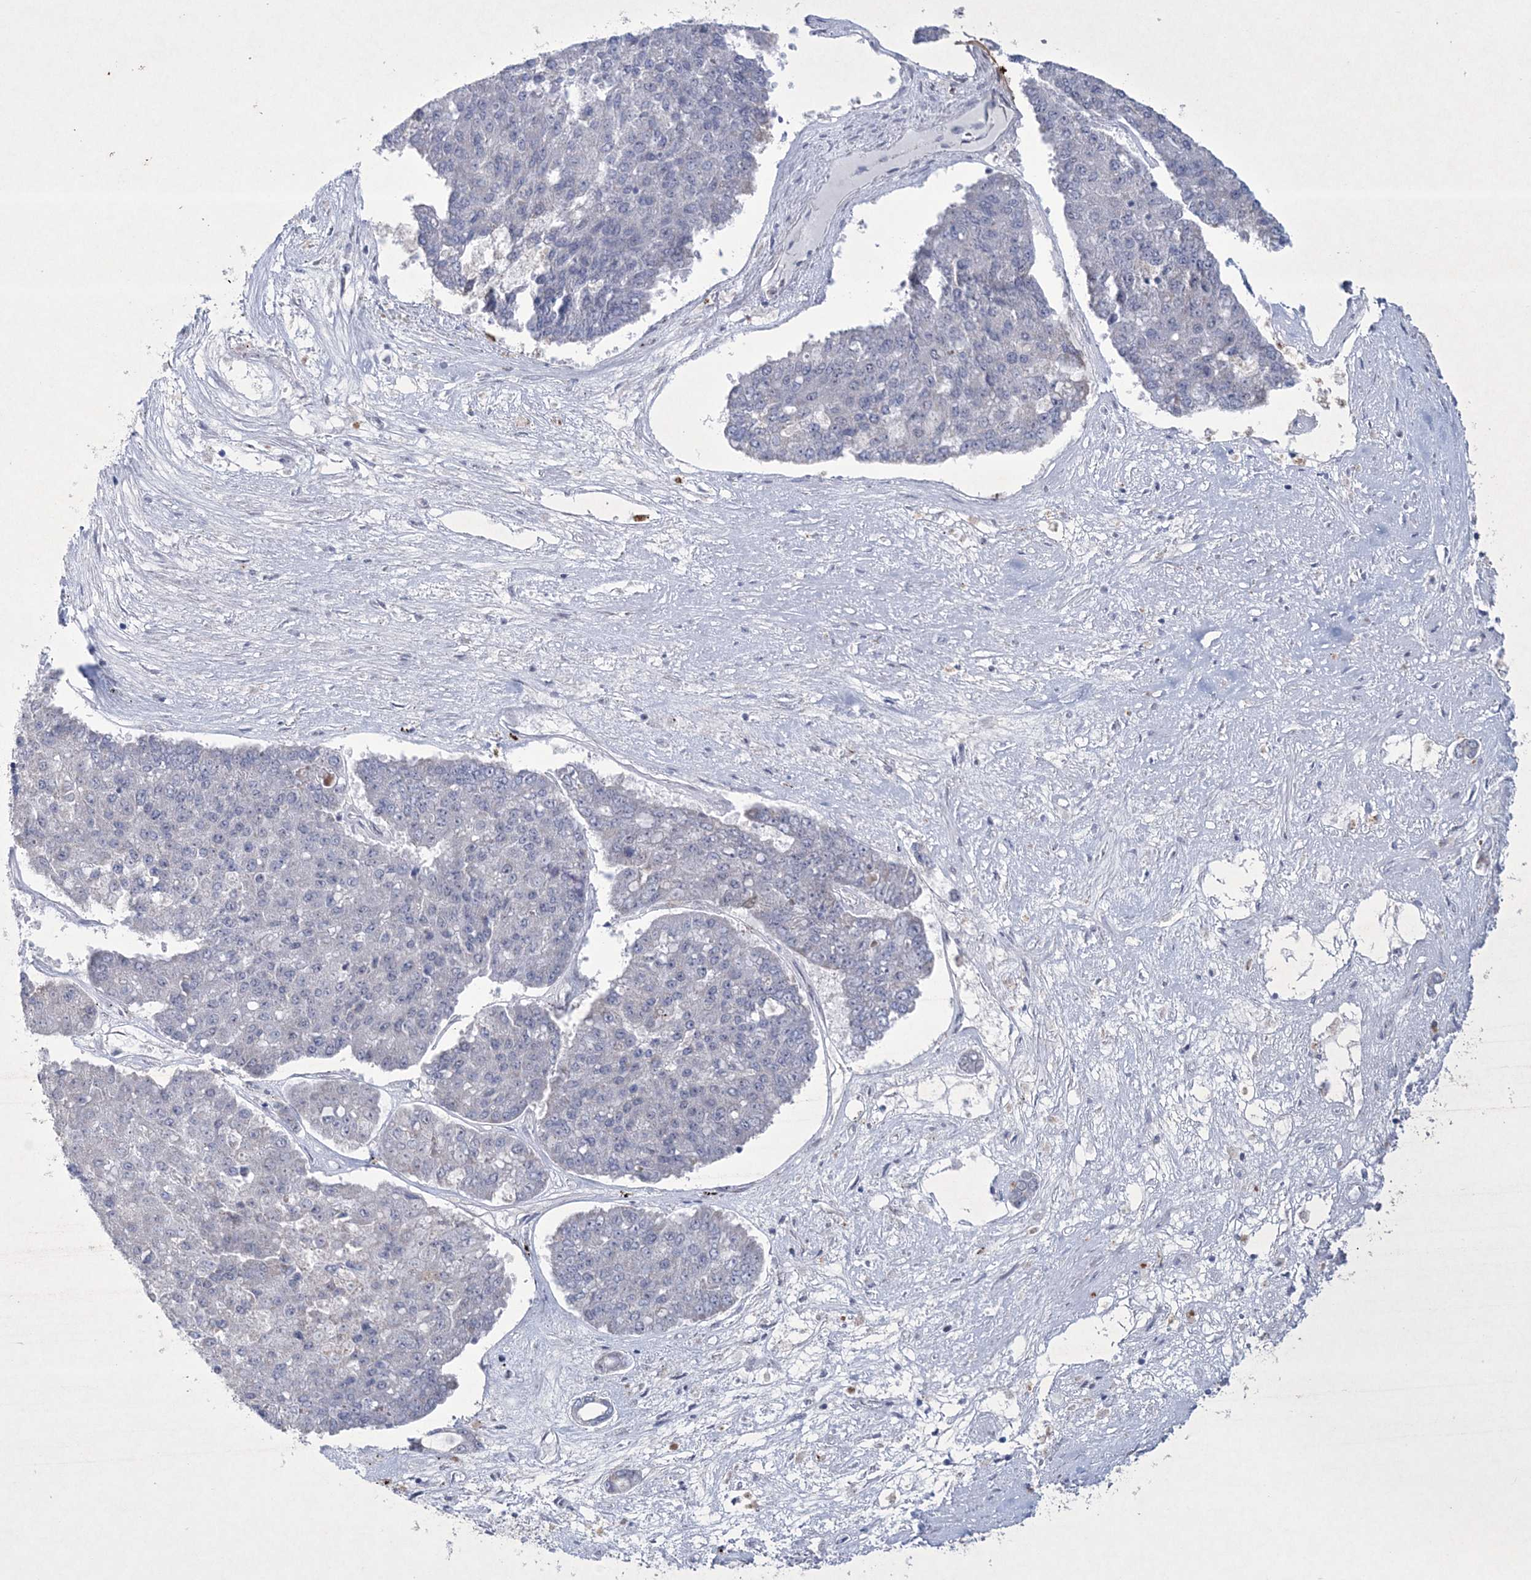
{"staining": {"intensity": "negative", "quantity": "none", "location": "none"}, "tissue": "pancreatic cancer", "cell_type": "Tumor cells", "image_type": "cancer", "snomed": [{"axis": "morphology", "description": "Adenocarcinoma, NOS"}, {"axis": "topography", "description": "Pancreas"}], "caption": "Photomicrograph shows no significant protein expression in tumor cells of pancreatic cancer.", "gene": "CES4A", "patient": {"sex": "male", "age": 50}}